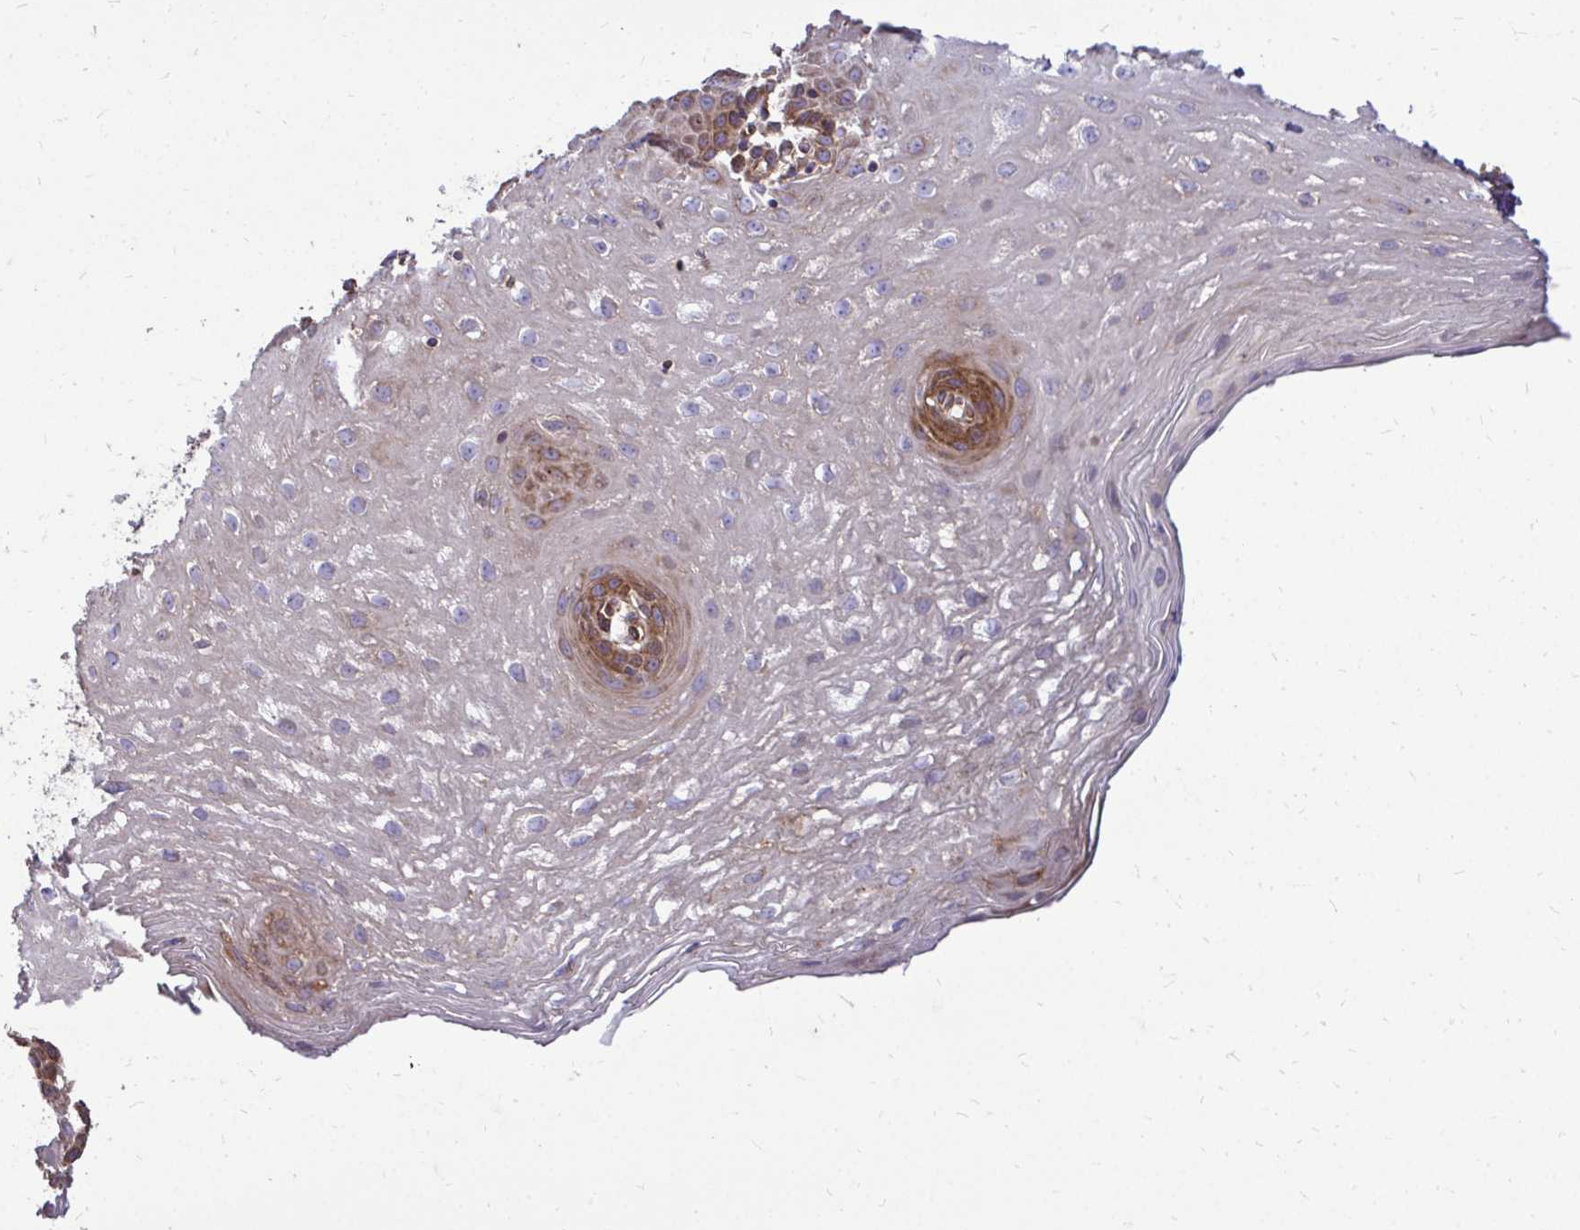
{"staining": {"intensity": "moderate", "quantity": "25%-75%", "location": "cytoplasmic/membranous"}, "tissue": "esophagus", "cell_type": "Squamous epithelial cells", "image_type": "normal", "snomed": [{"axis": "morphology", "description": "Normal tissue, NOS"}, {"axis": "topography", "description": "Esophagus"}], "caption": "Esophagus stained with DAB IHC shows medium levels of moderate cytoplasmic/membranous expression in about 25%-75% of squamous epithelial cells. (Stains: DAB (3,3'-diaminobenzidine) in brown, nuclei in blue, Microscopy: brightfield microscopy at high magnification).", "gene": "FMR1", "patient": {"sex": "female", "age": 81}}